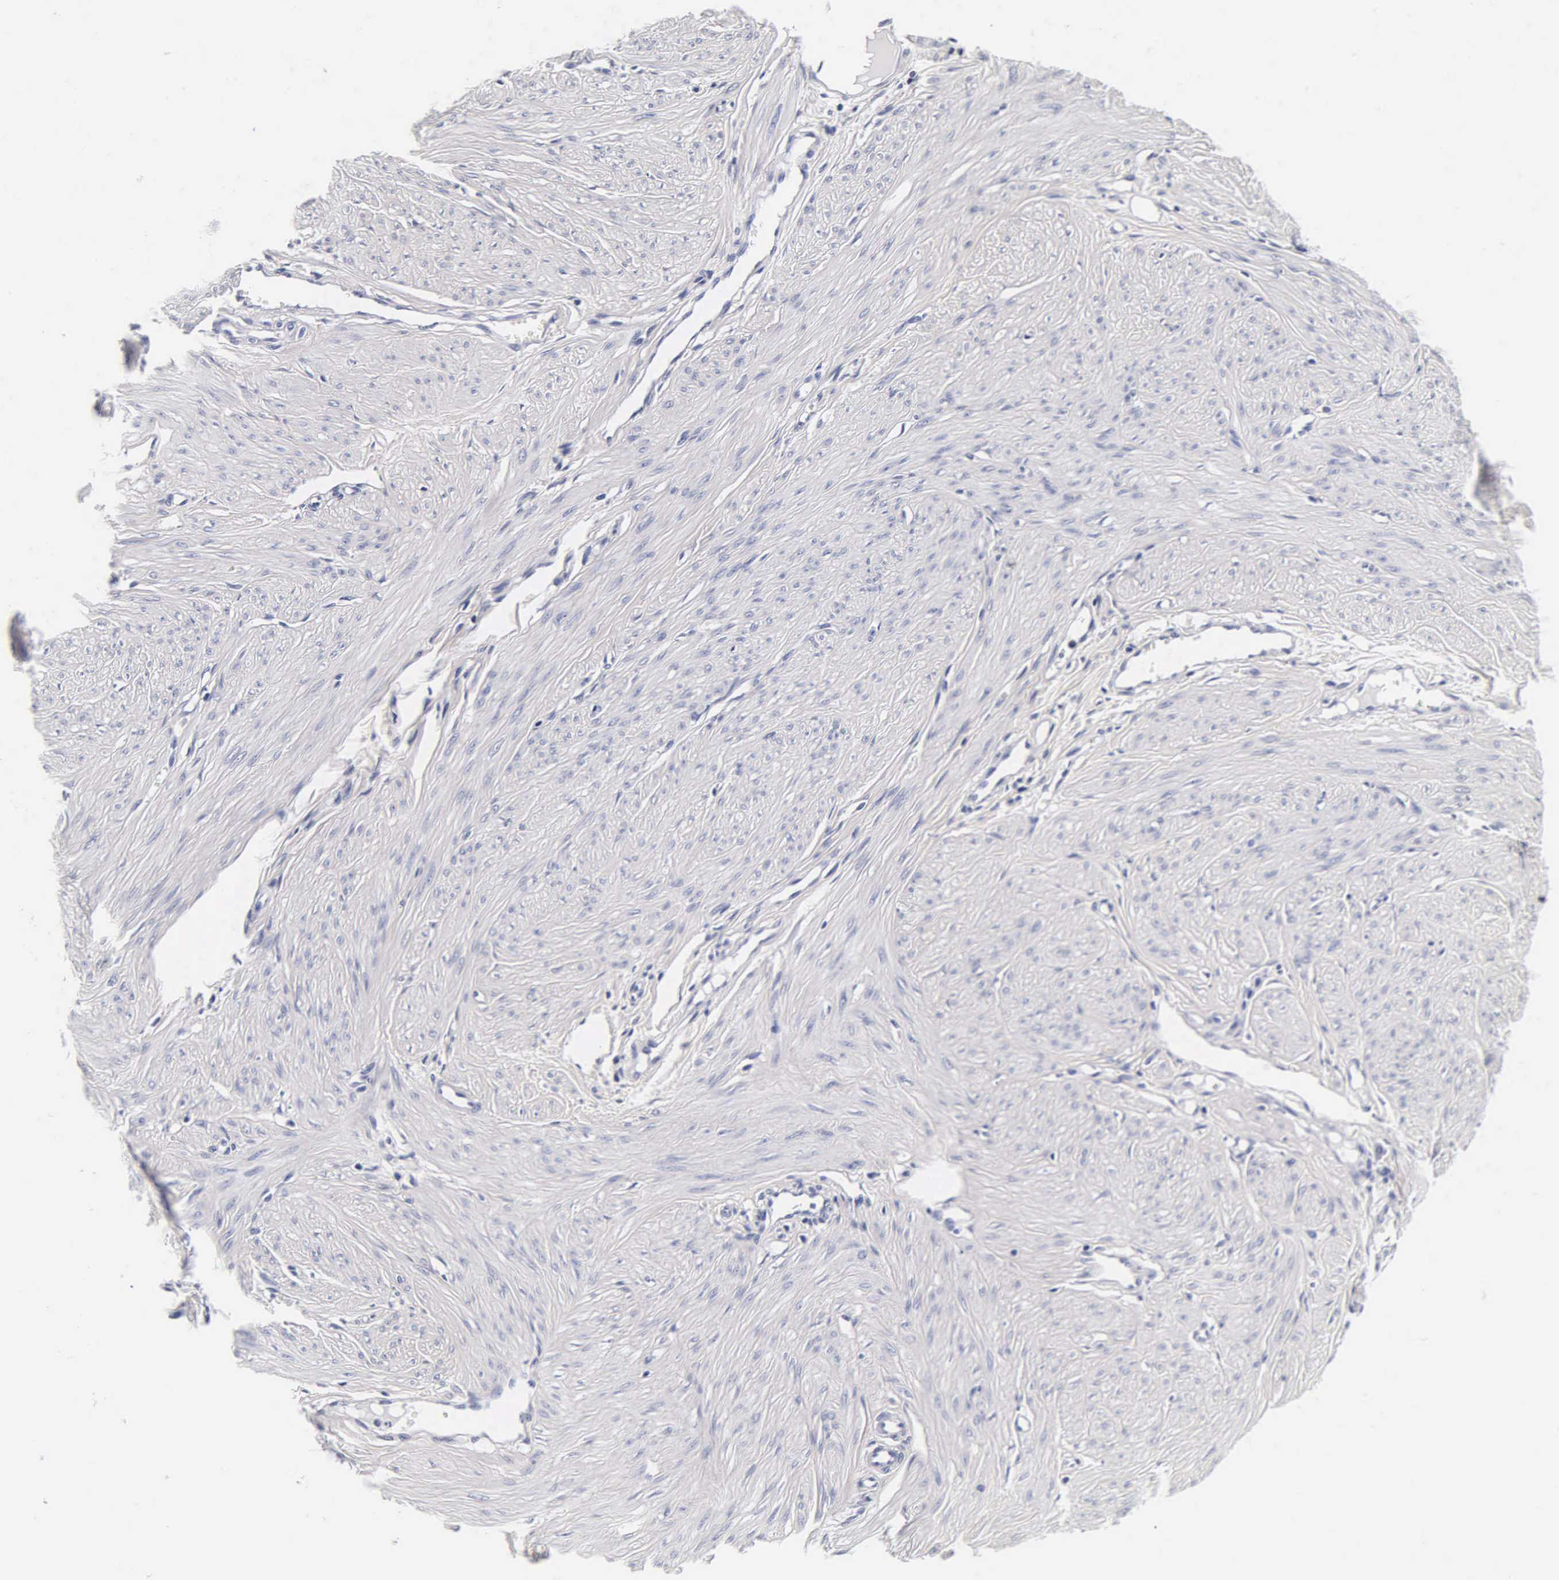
{"staining": {"intensity": "negative", "quantity": "none", "location": "none"}, "tissue": "smooth muscle", "cell_type": "Smooth muscle cells", "image_type": "normal", "snomed": [{"axis": "morphology", "description": "Normal tissue, NOS"}, {"axis": "topography", "description": "Uterus"}], "caption": "DAB immunohistochemical staining of normal human smooth muscle demonstrates no significant staining in smooth muscle cells.", "gene": "ACP3", "patient": {"sex": "female", "age": 45}}